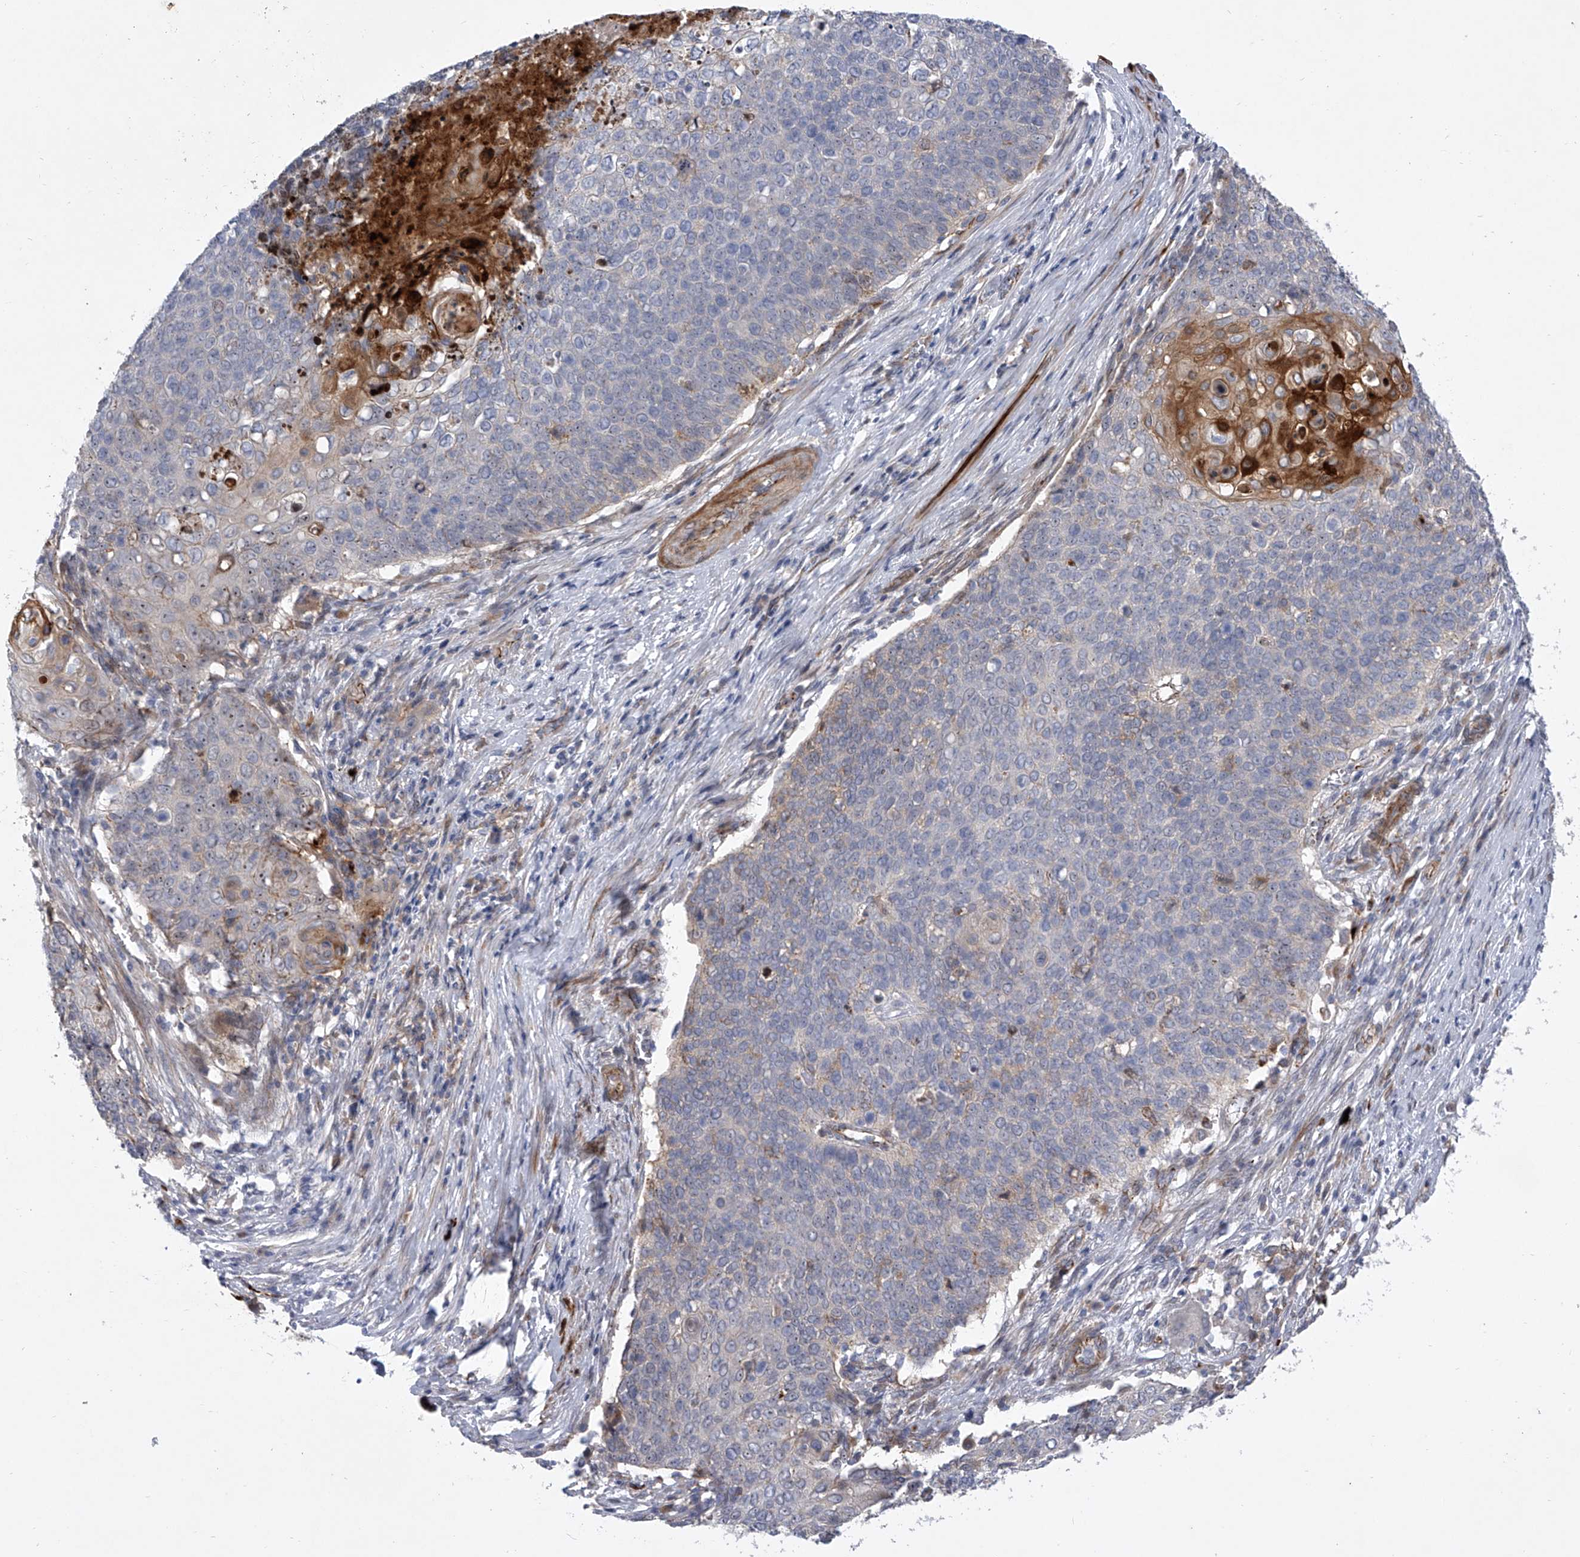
{"staining": {"intensity": "moderate", "quantity": "<25%", "location": "cytoplasmic/membranous"}, "tissue": "cervical cancer", "cell_type": "Tumor cells", "image_type": "cancer", "snomed": [{"axis": "morphology", "description": "Squamous cell carcinoma, NOS"}, {"axis": "topography", "description": "Cervix"}], "caption": "This is an image of immunohistochemistry staining of cervical cancer (squamous cell carcinoma), which shows moderate staining in the cytoplasmic/membranous of tumor cells.", "gene": "MINDY4", "patient": {"sex": "female", "age": 39}}